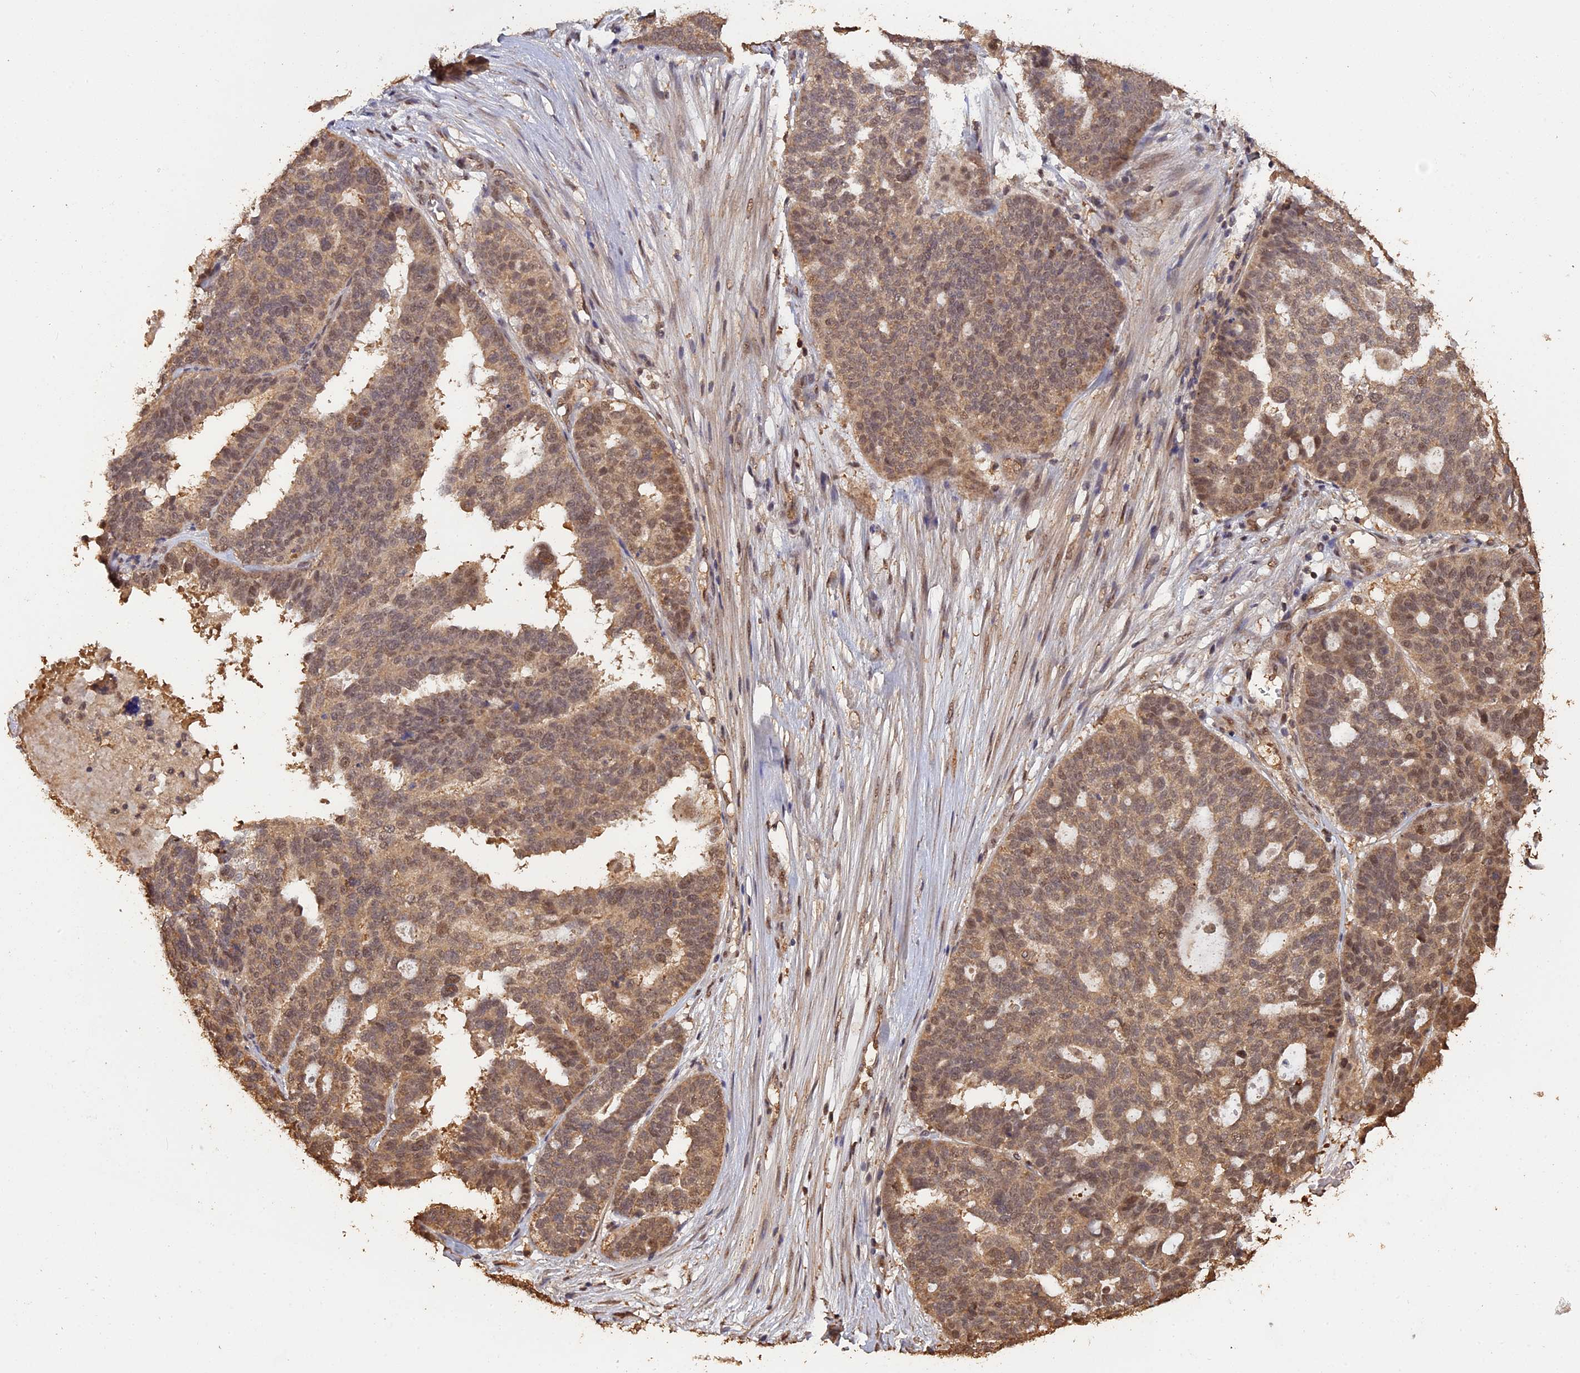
{"staining": {"intensity": "moderate", "quantity": ">75%", "location": "cytoplasmic/membranous,nuclear"}, "tissue": "ovarian cancer", "cell_type": "Tumor cells", "image_type": "cancer", "snomed": [{"axis": "morphology", "description": "Cystadenocarcinoma, serous, NOS"}, {"axis": "topography", "description": "Ovary"}], "caption": "This is a micrograph of immunohistochemistry (IHC) staining of serous cystadenocarcinoma (ovarian), which shows moderate positivity in the cytoplasmic/membranous and nuclear of tumor cells.", "gene": "PSMC6", "patient": {"sex": "female", "age": 59}}